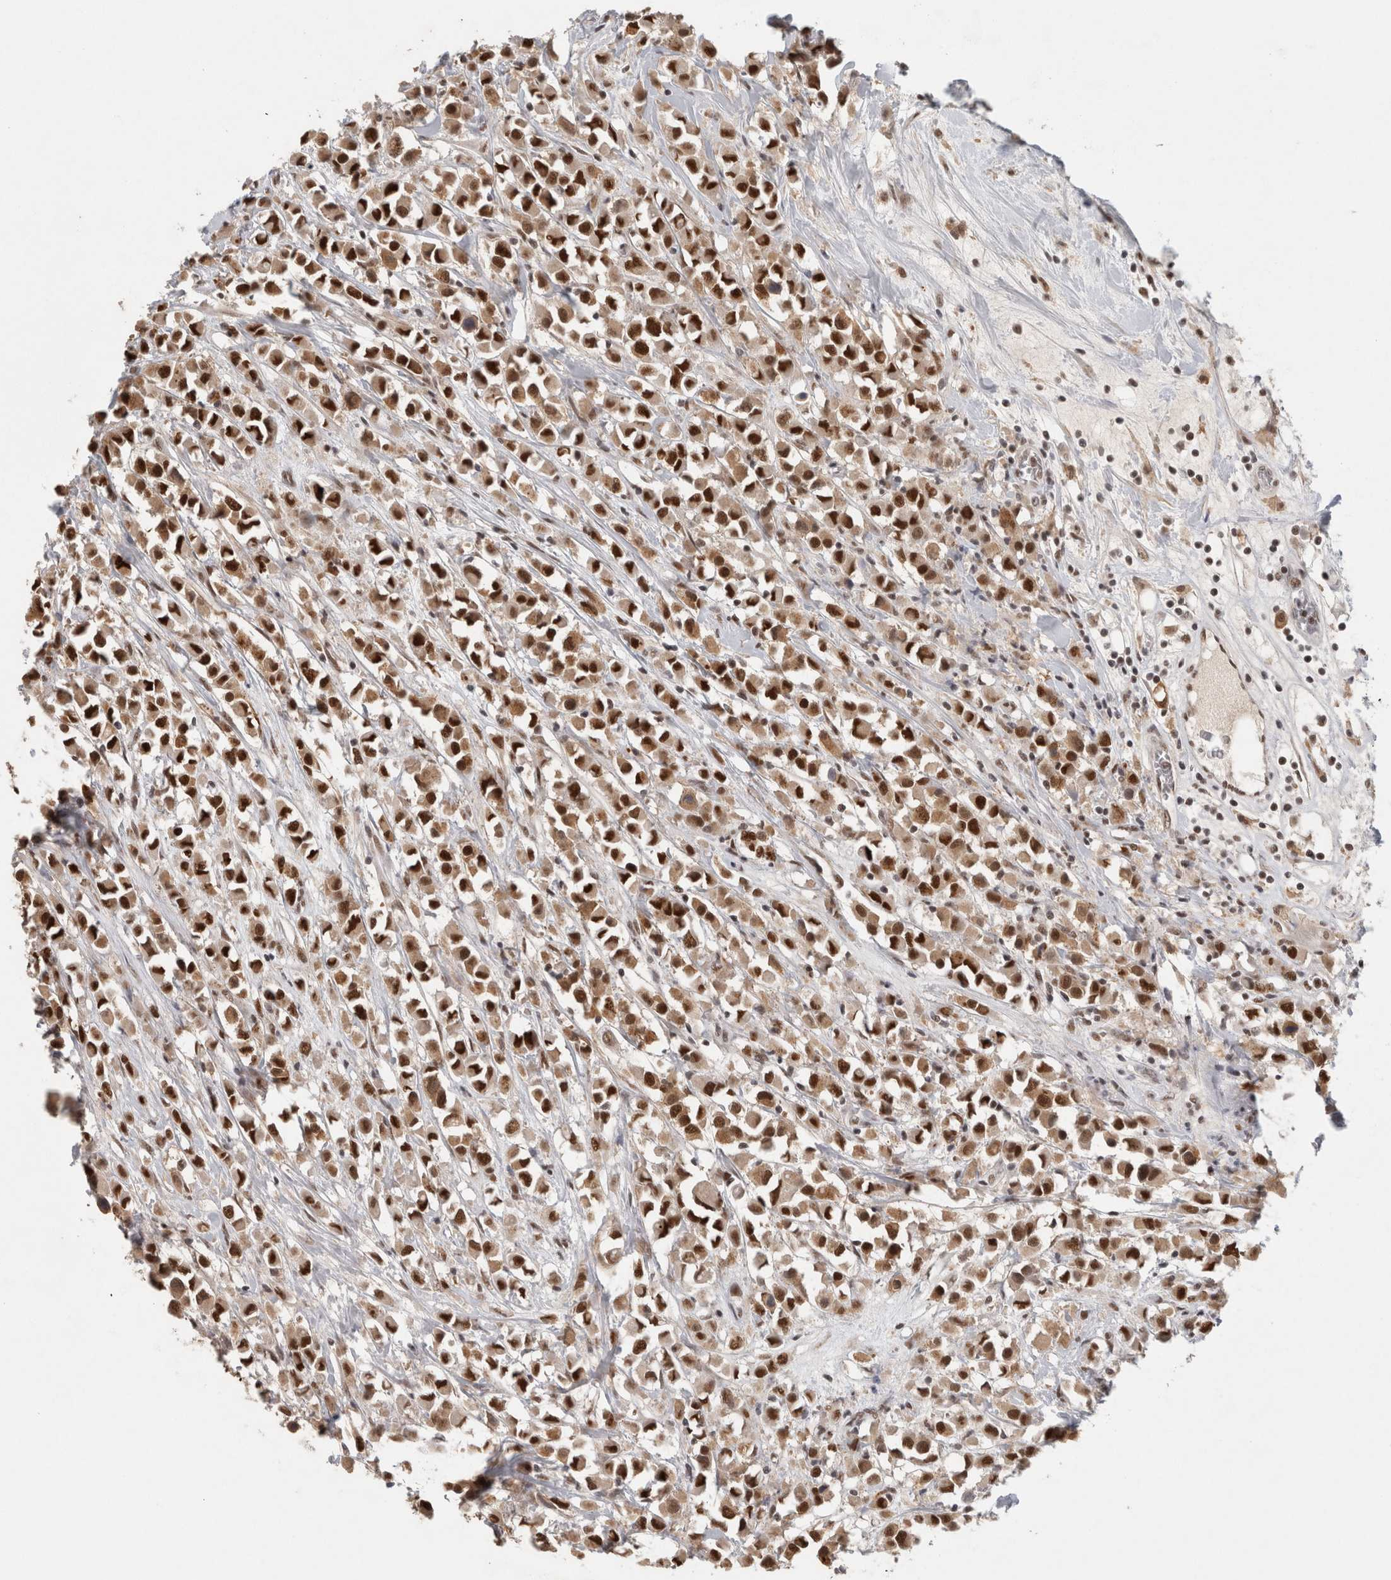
{"staining": {"intensity": "strong", "quantity": ">75%", "location": "cytoplasmic/membranous,nuclear"}, "tissue": "breast cancer", "cell_type": "Tumor cells", "image_type": "cancer", "snomed": [{"axis": "morphology", "description": "Duct carcinoma"}, {"axis": "topography", "description": "Breast"}], "caption": "There is high levels of strong cytoplasmic/membranous and nuclear positivity in tumor cells of breast cancer (infiltrating ductal carcinoma), as demonstrated by immunohistochemical staining (brown color).", "gene": "ZNF830", "patient": {"sex": "female", "age": 61}}